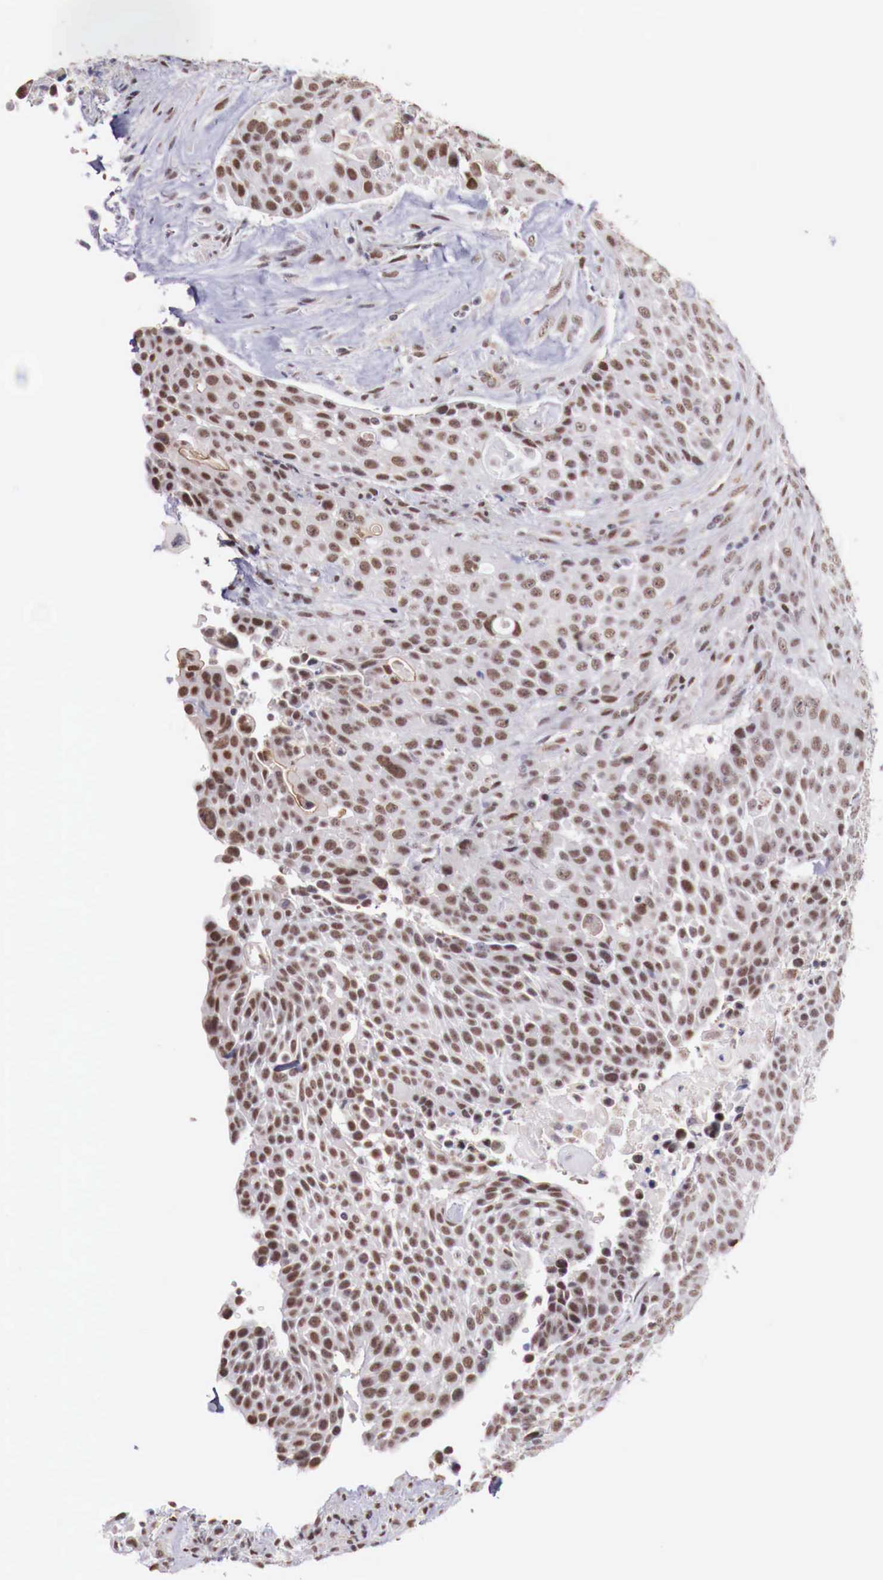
{"staining": {"intensity": "moderate", "quantity": ">75%", "location": "nuclear"}, "tissue": "urothelial cancer", "cell_type": "Tumor cells", "image_type": "cancer", "snomed": [{"axis": "morphology", "description": "Urothelial carcinoma, High grade"}, {"axis": "topography", "description": "Urinary bladder"}], "caption": "An image of human urothelial cancer stained for a protein shows moderate nuclear brown staining in tumor cells.", "gene": "FOXP2", "patient": {"sex": "male", "age": 74}}